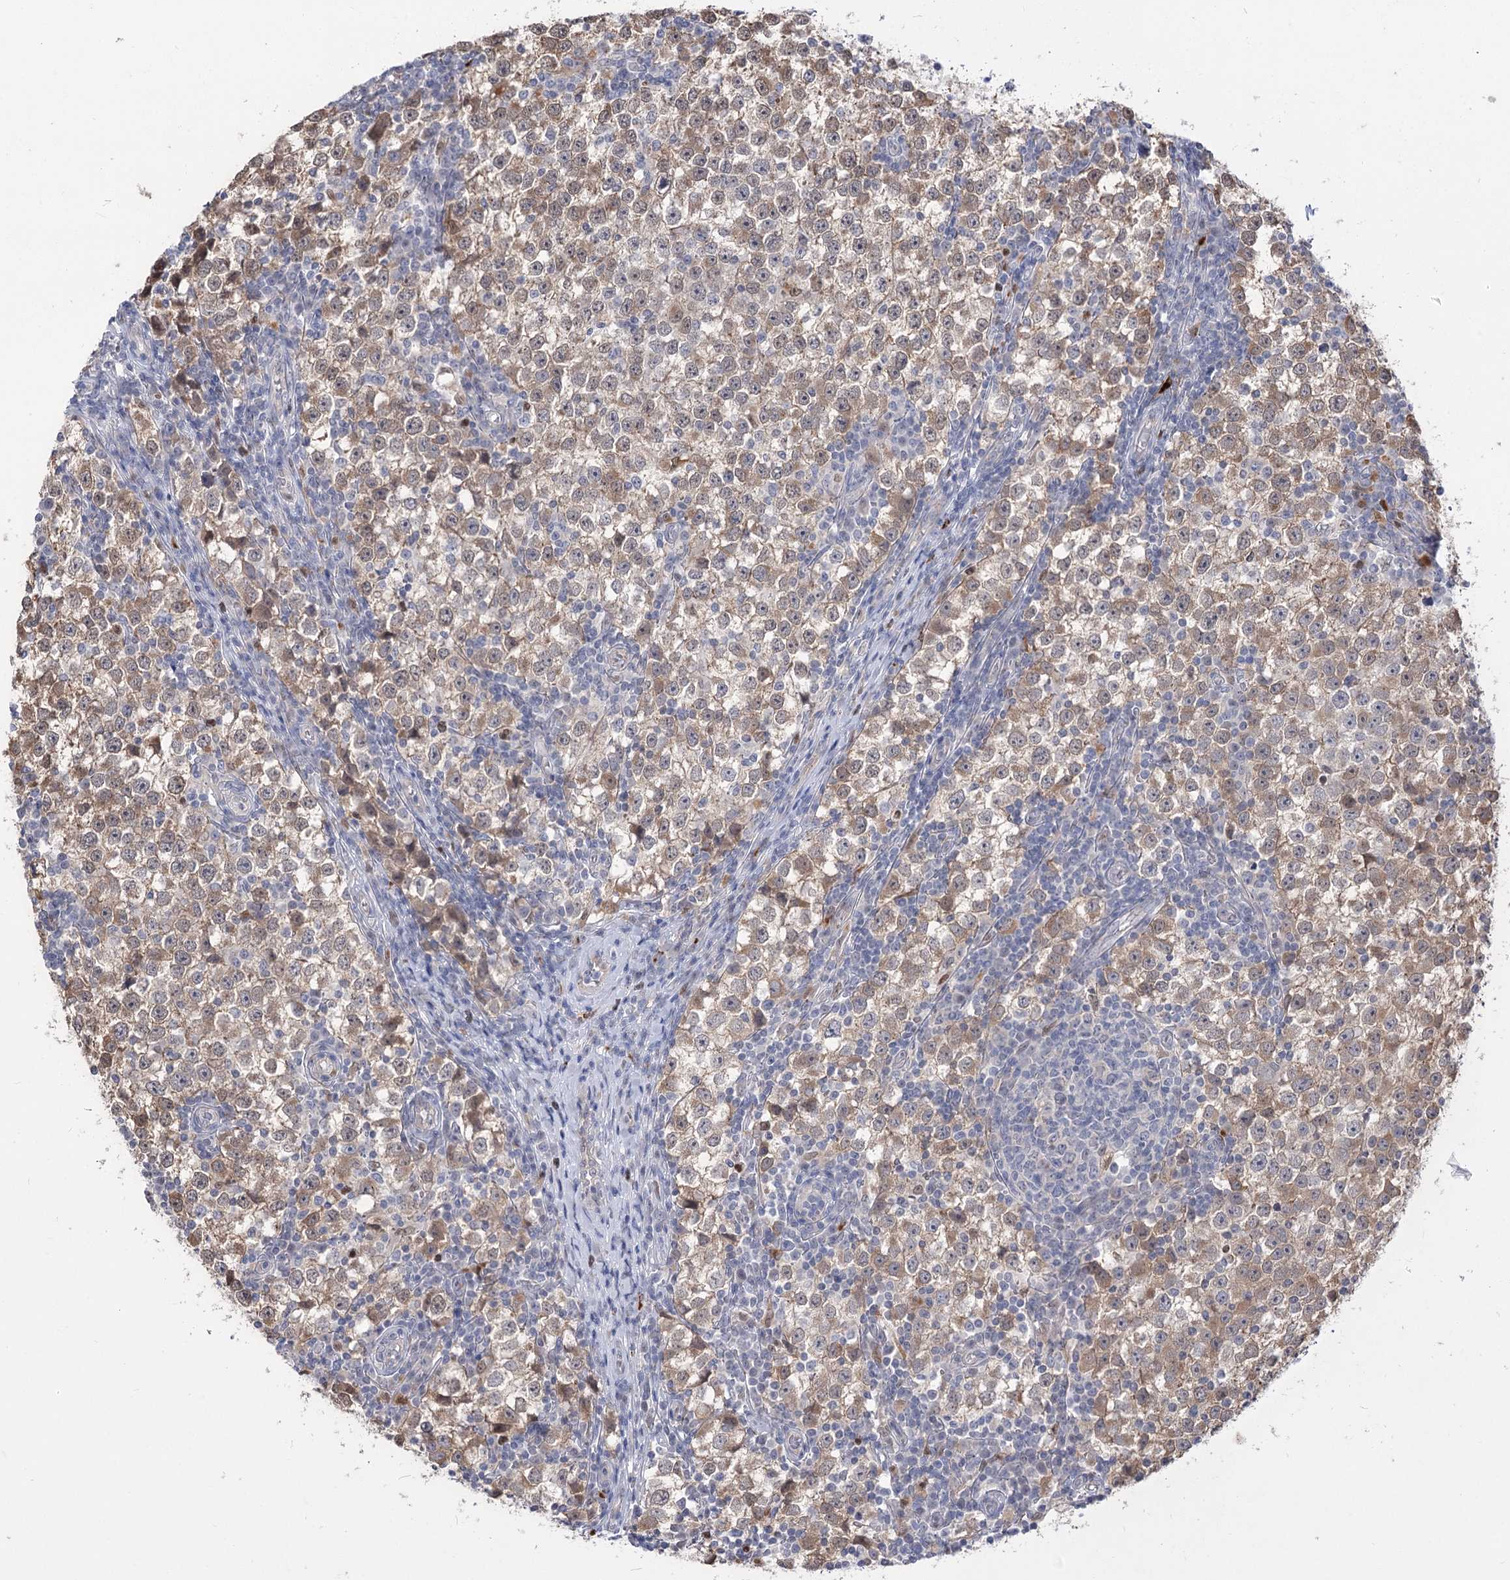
{"staining": {"intensity": "weak", "quantity": ">75%", "location": "cytoplasmic/membranous"}, "tissue": "testis cancer", "cell_type": "Tumor cells", "image_type": "cancer", "snomed": [{"axis": "morphology", "description": "Seminoma, NOS"}, {"axis": "topography", "description": "Testis"}], "caption": "Seminoma (testis) tissue exhibits weak cytoplasmic/membranous positivity in approximately >75% of tumor cells", "gene": "SIAE", "patient": {"sex": "male", "age": 65}}